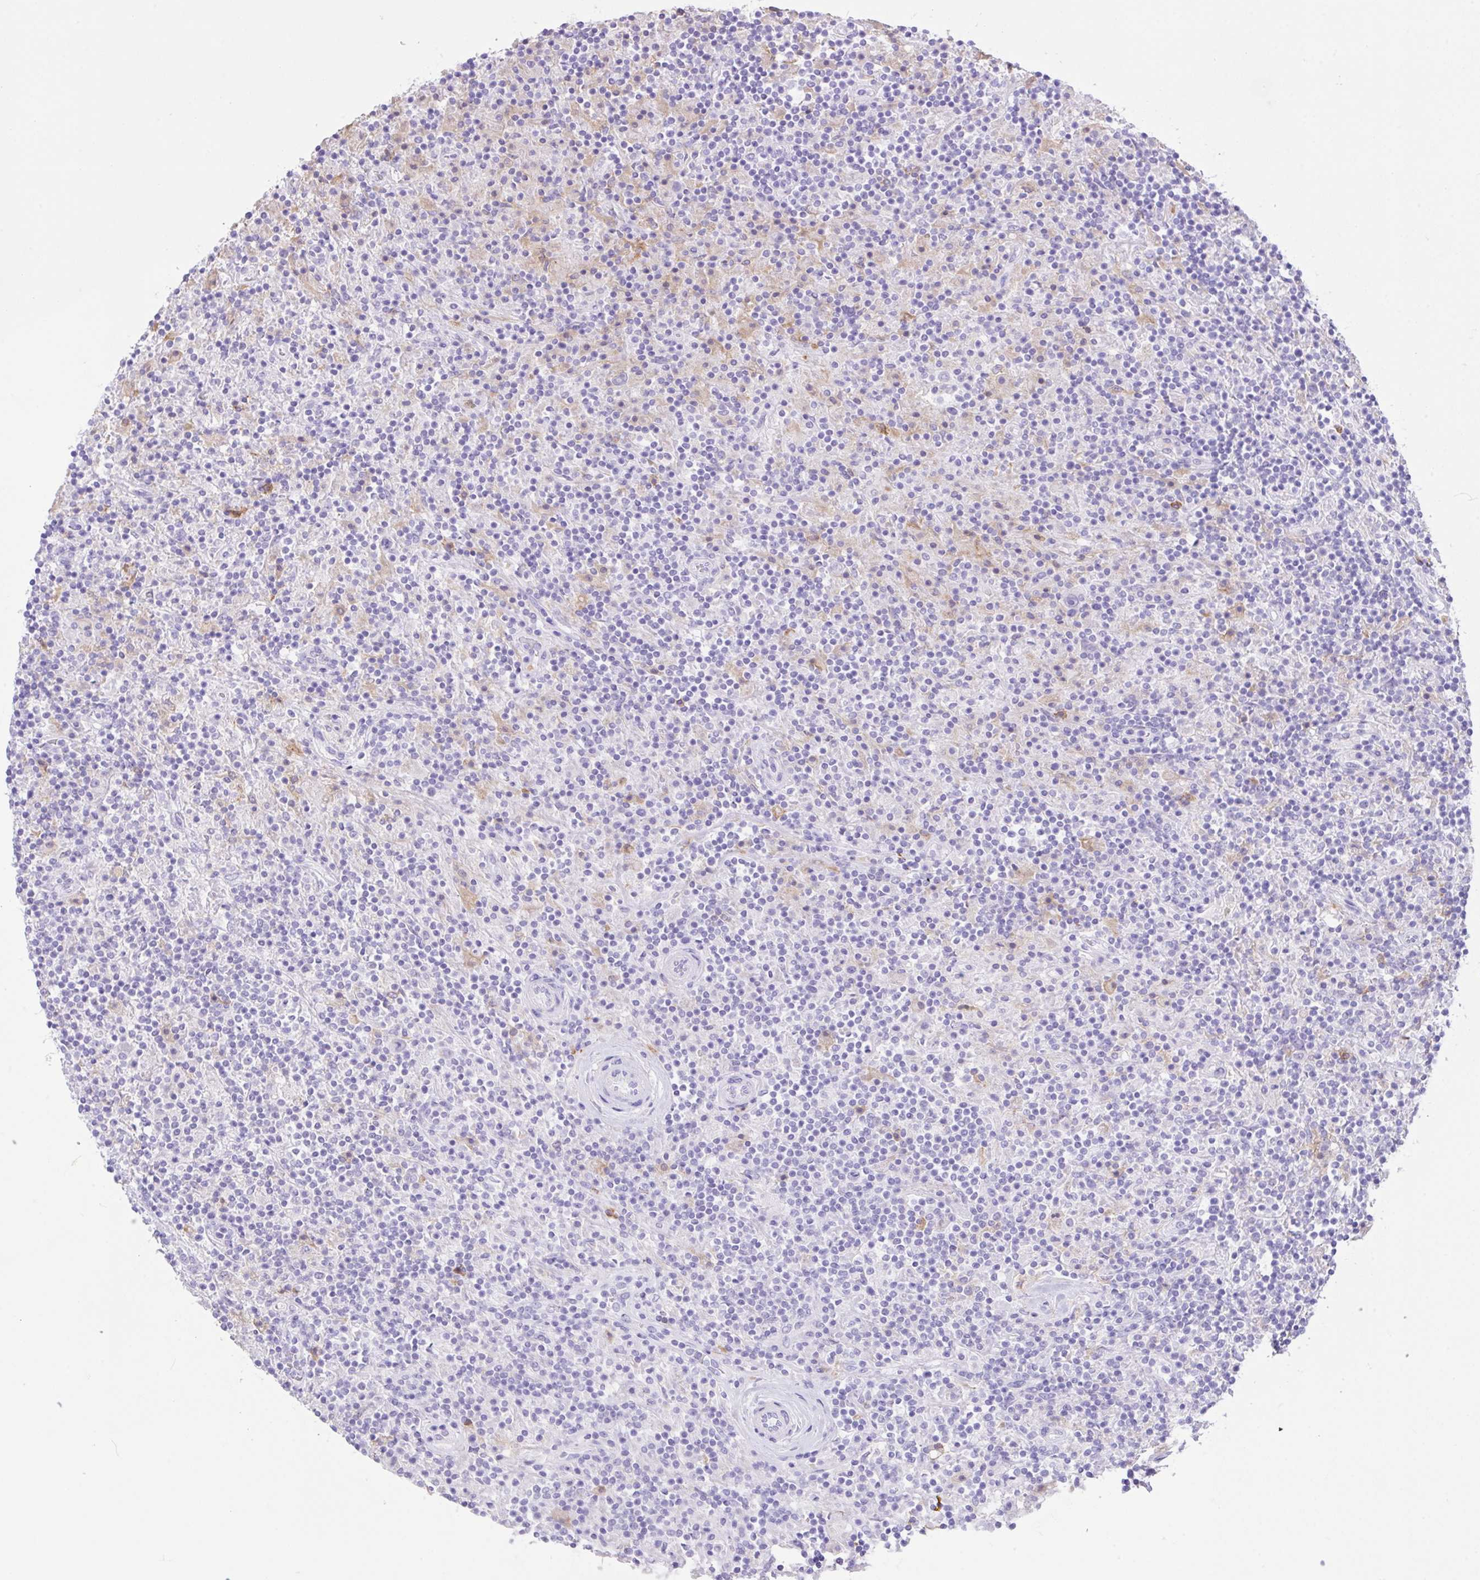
{"staining": {"intensity": "negative", "quantity": "none", "location": "none"}, "tissue": "lymphoma", "cell_type": "Tumor cells", "image_type": "cancer", "snomed": [{"axis": "morphology", "description": "Hodgkin's disease, NOS"}, {"axis": "topography", "description": "Lymph node"}], "caption": "Human Hodgkin's disease stained for a protein using IHC displays no expression in tumor cells.", "gene": "CST11", "patient": {"sex": "male", "age": 70}}